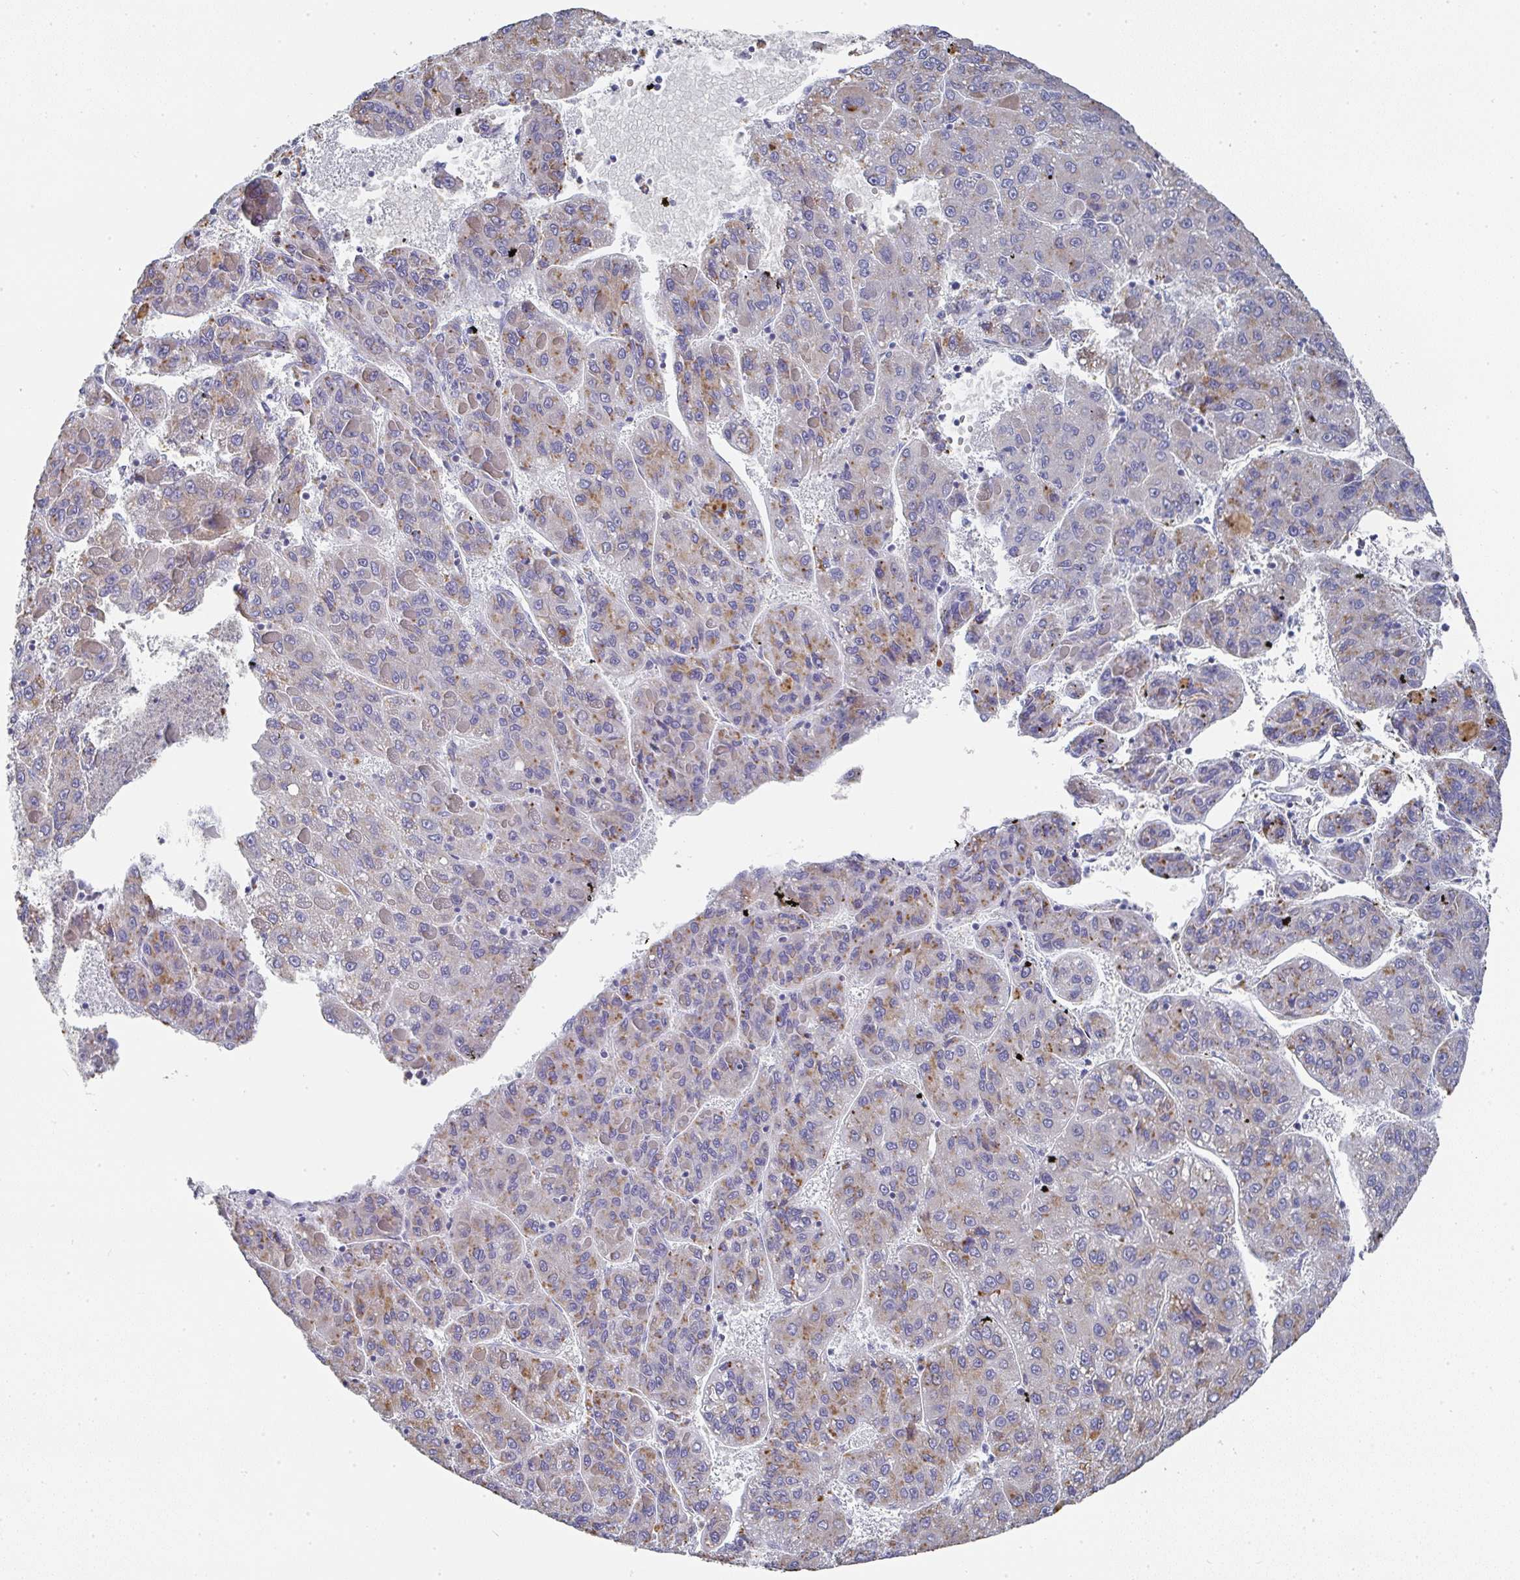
{"staining": {"intensity": "moderate", "quantity": "<25%", "location": "cytoplasmic/membranous"}, "tissue": "liver cancer", "cell_type": "Tumor cells", "image_type": "cancer", "snomed": [{"axis": "morphology", "description": "Carcinoma, Hepatocellular, NOS"}, {"axis": "topography", "description": "Liver"}], "caption": "Liver cancer was stained to show a protein in brown. There is low levels of moderate cytoplasmic/membranous positivity in about <25% of tumor cells.", "gene": "NCF1", "patient": {"sex": "female", "age": 82}}